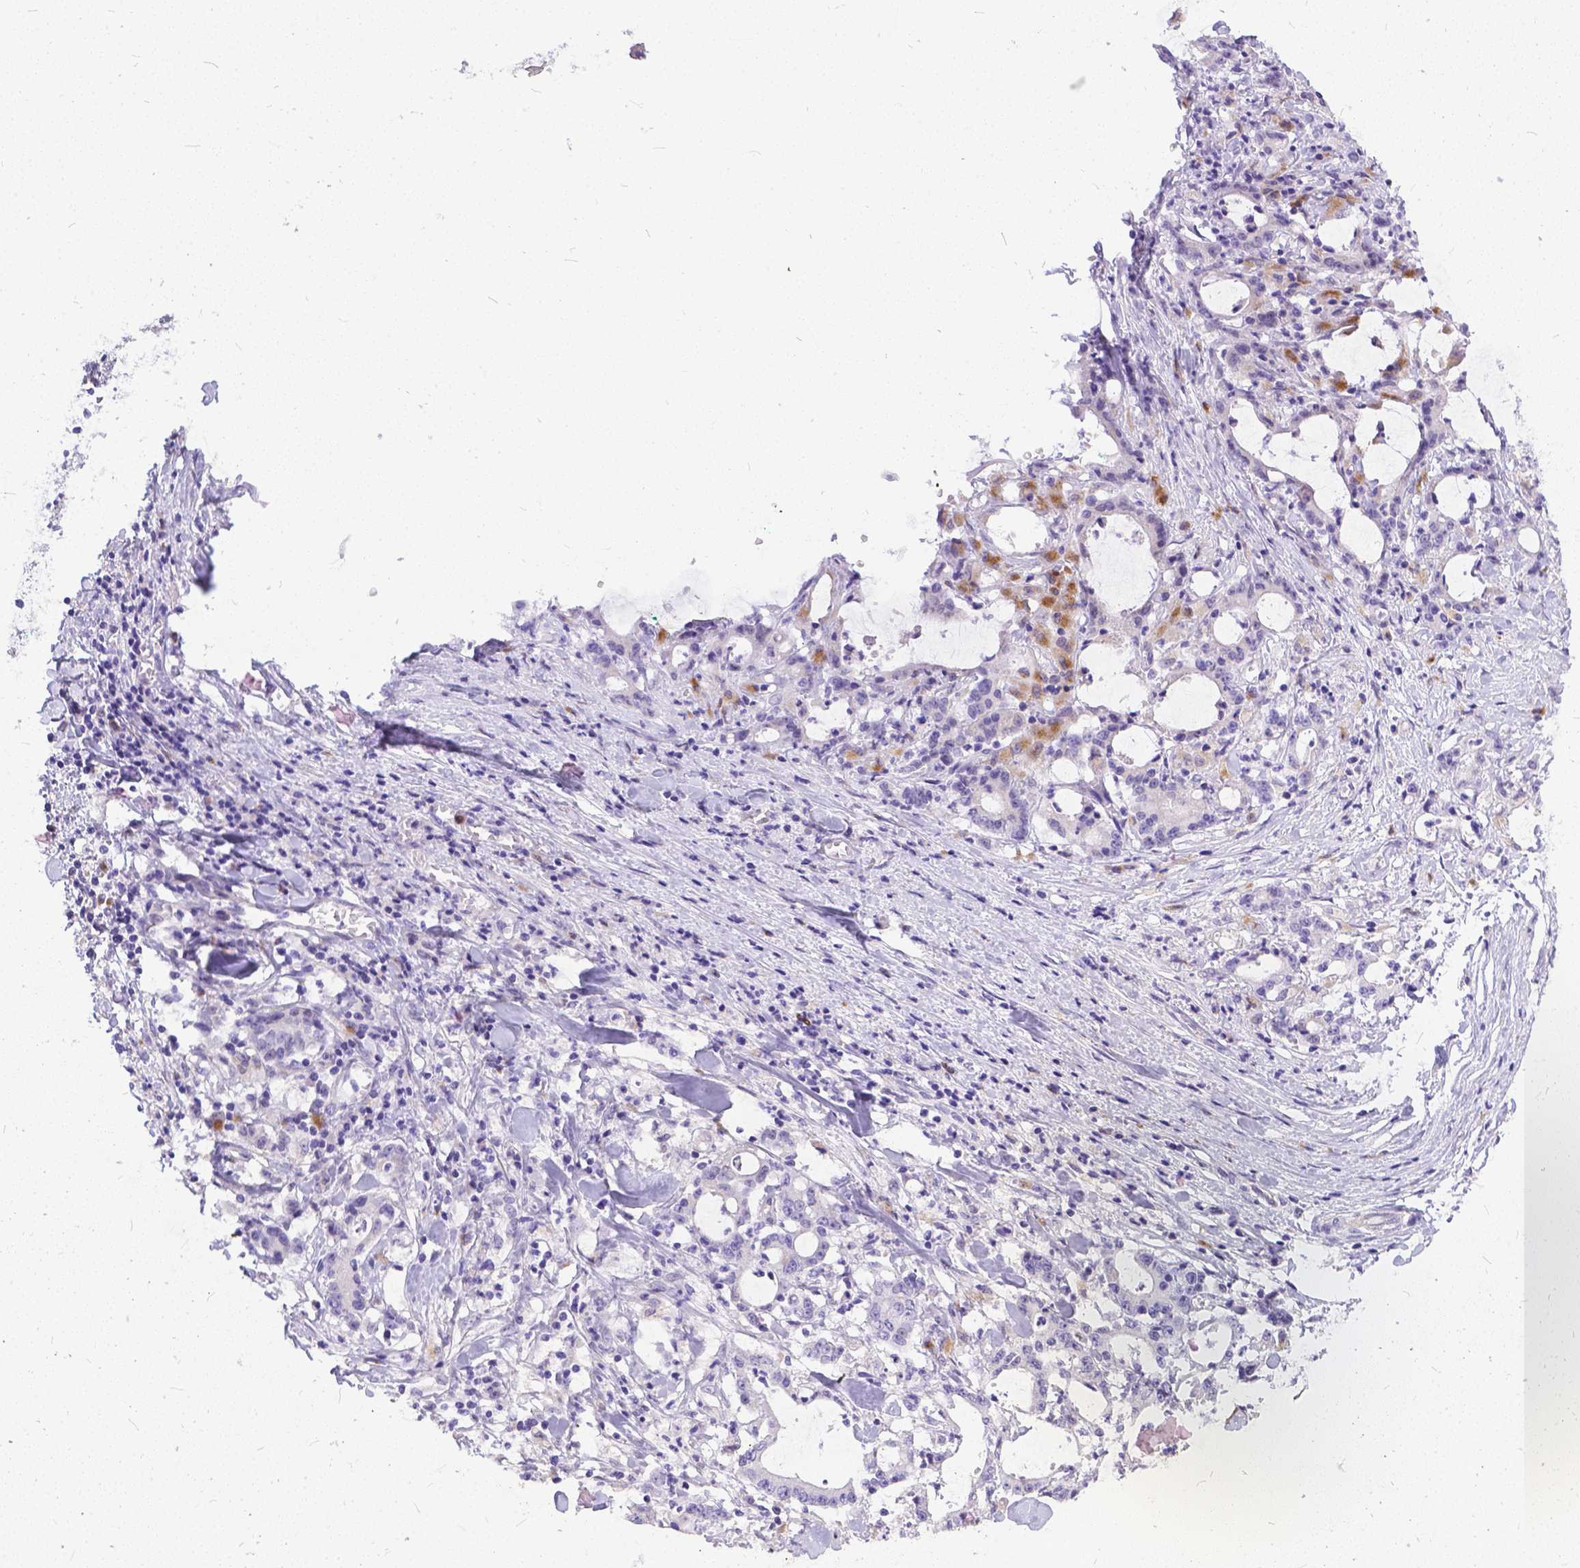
{"staining": {"intensity": "negative", "quantity": "none", "location": "none"}, "tissue": "stomach cancer", "cell_type": "Tumor cells", "image_type": "cancer", "snomed": [{"axis": "morphology", "description": "Adenocarcinoma, NOS"}, {"axis": "topography", "description": "Stomach, upper"}], "caption": "An image of human stomach cancer is negative for staining in tumor cells. Brightfield microscopy of immunohistochemistry (IHC) stained with DAB (brown) and hematoxylin (blue), captured at high magnification.", "gene": "DLEC1", "patient": {"sex": "male", "age": 68}}